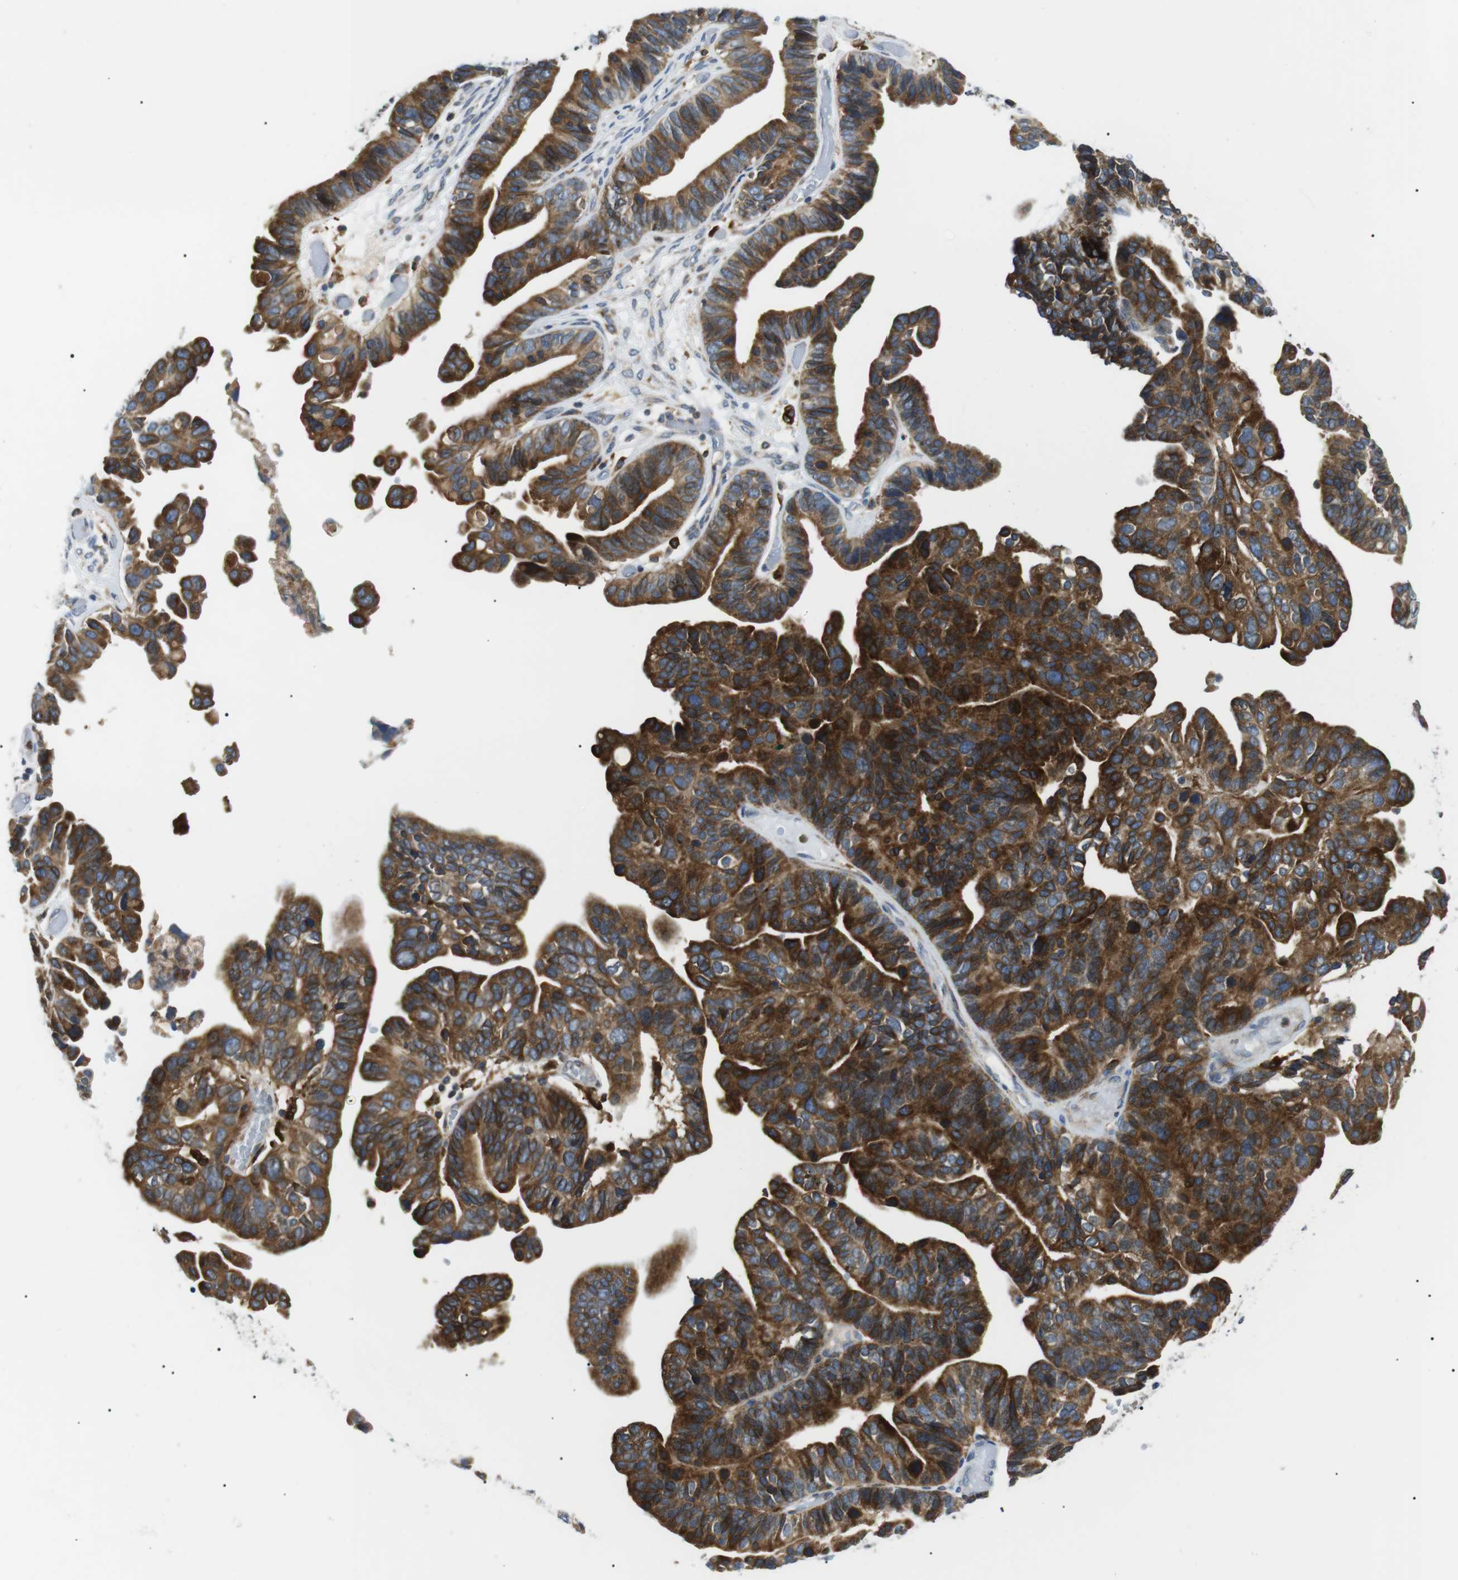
{"staining": {"intensity": "strong", "quantity": ">75%", "location": "cytoplasmic/membranous"}, "tissue": "ovarian cancer", "cell_type": "Tumor cells", "image_type": "cancer", "snomed": [{"axis": "morphology", "description": "Cystadenocarcinoma, serous, NOS"}, {"axis": "topography", "description": "Ovary"}], "caption": "Protein staining of ovarian cancer (serous cystadenocarcinoma) tissue displays strong cytoplasmic/membranous positivity in about >75% of tumor cells.", "gene": "RAB9A", "patient": {"sex": "female", "age": 56}}